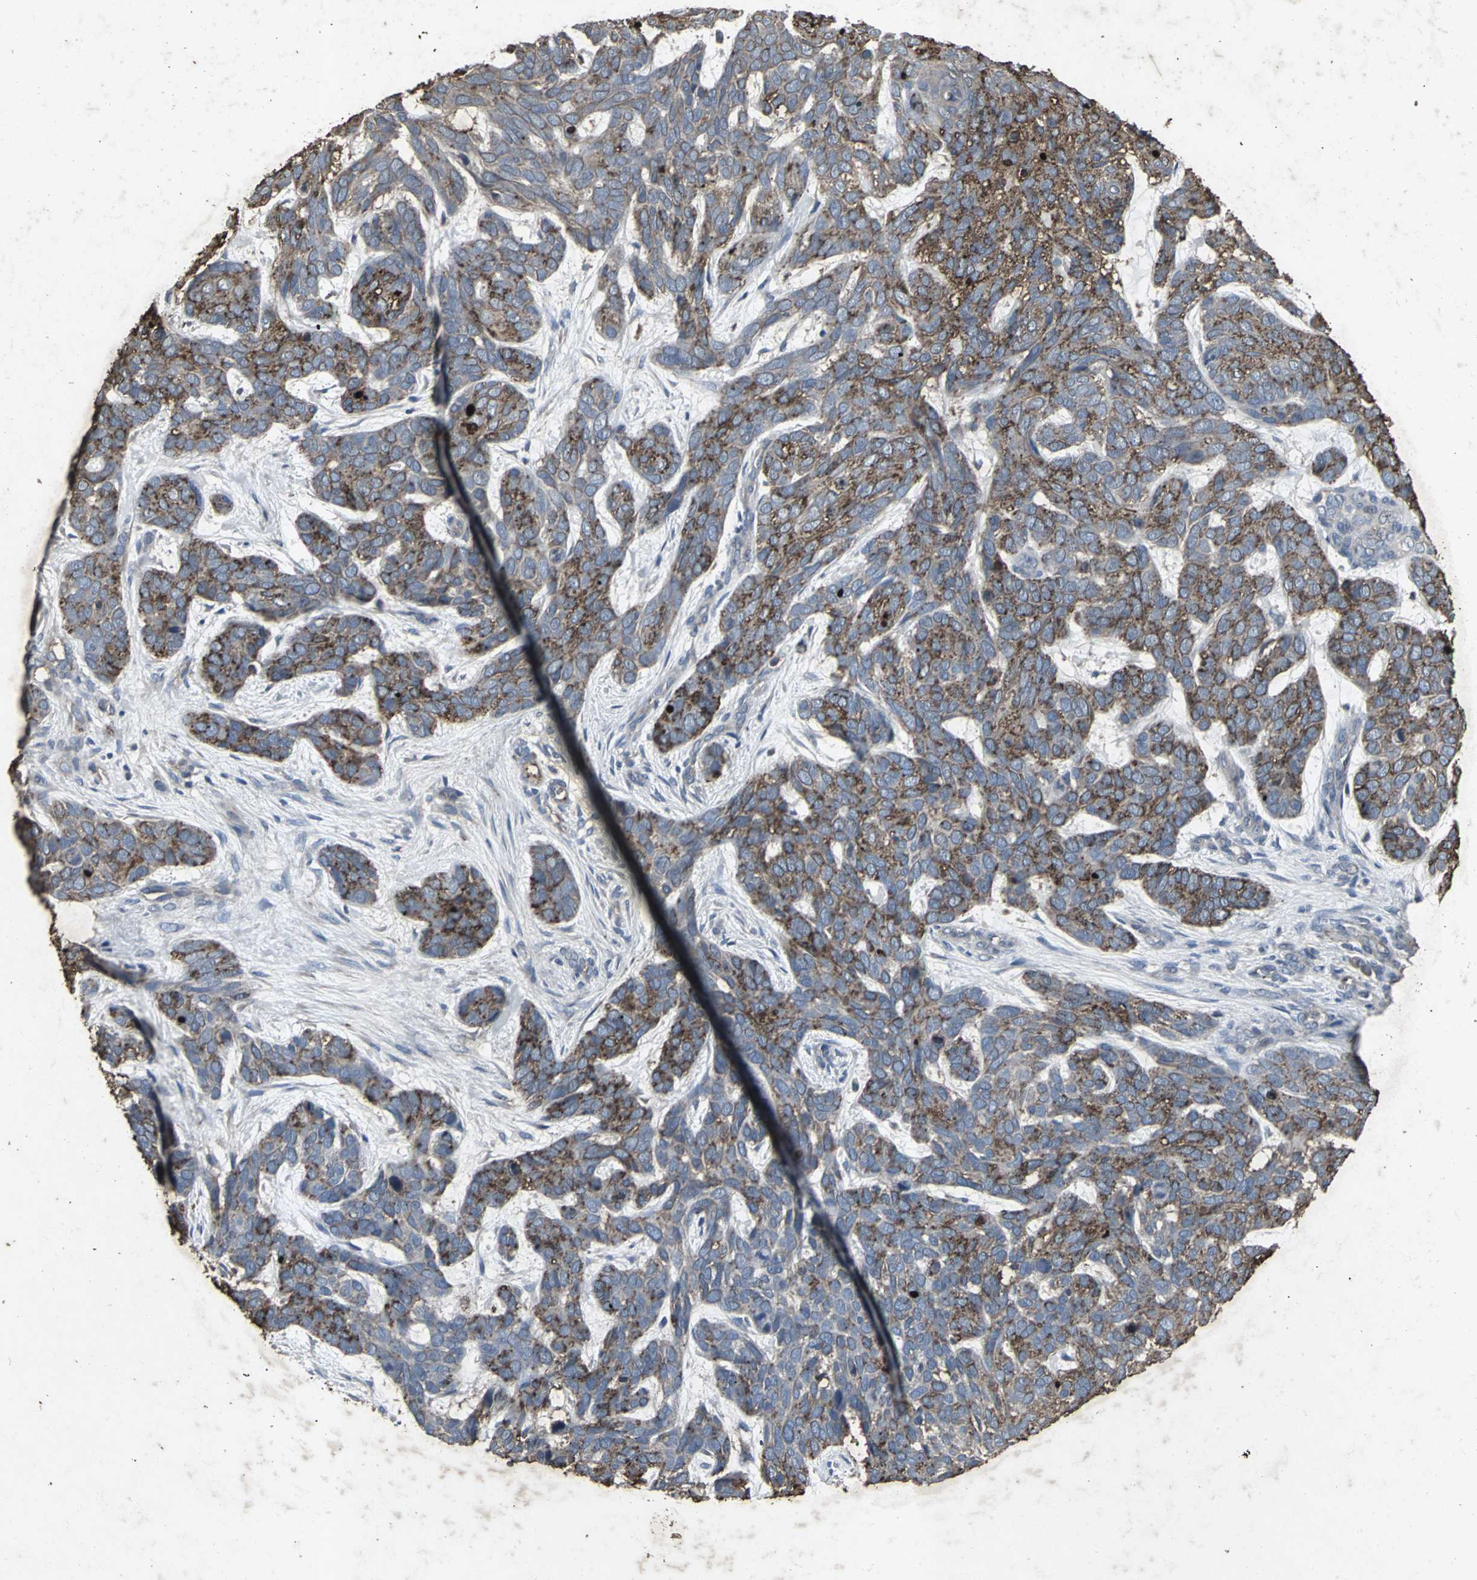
{"staining": {"intensity": "strong", "quantity": "25%-75%", "location": "cytoplasmic/membranous"}, "tissue": "skin cancer", "cell_type": "Tumor cells", "image_type": "cancer", "snomed": [{"axis": "morphology", "description": "Basal cell carcinoma"}, {"axis": "topography", "description": "Skin"}], "caption": "Brown immunohistochemical staining in human skin basal cell carcinoma shows strong cytoplasmic/membranous staining in approximately 25%-75% of tumor cells. Immunohistochemistry stains the protein in brown and the nuclei are stained blue.", "gene": "CCR9", "patient": {"sex": "male", "age": 87}}